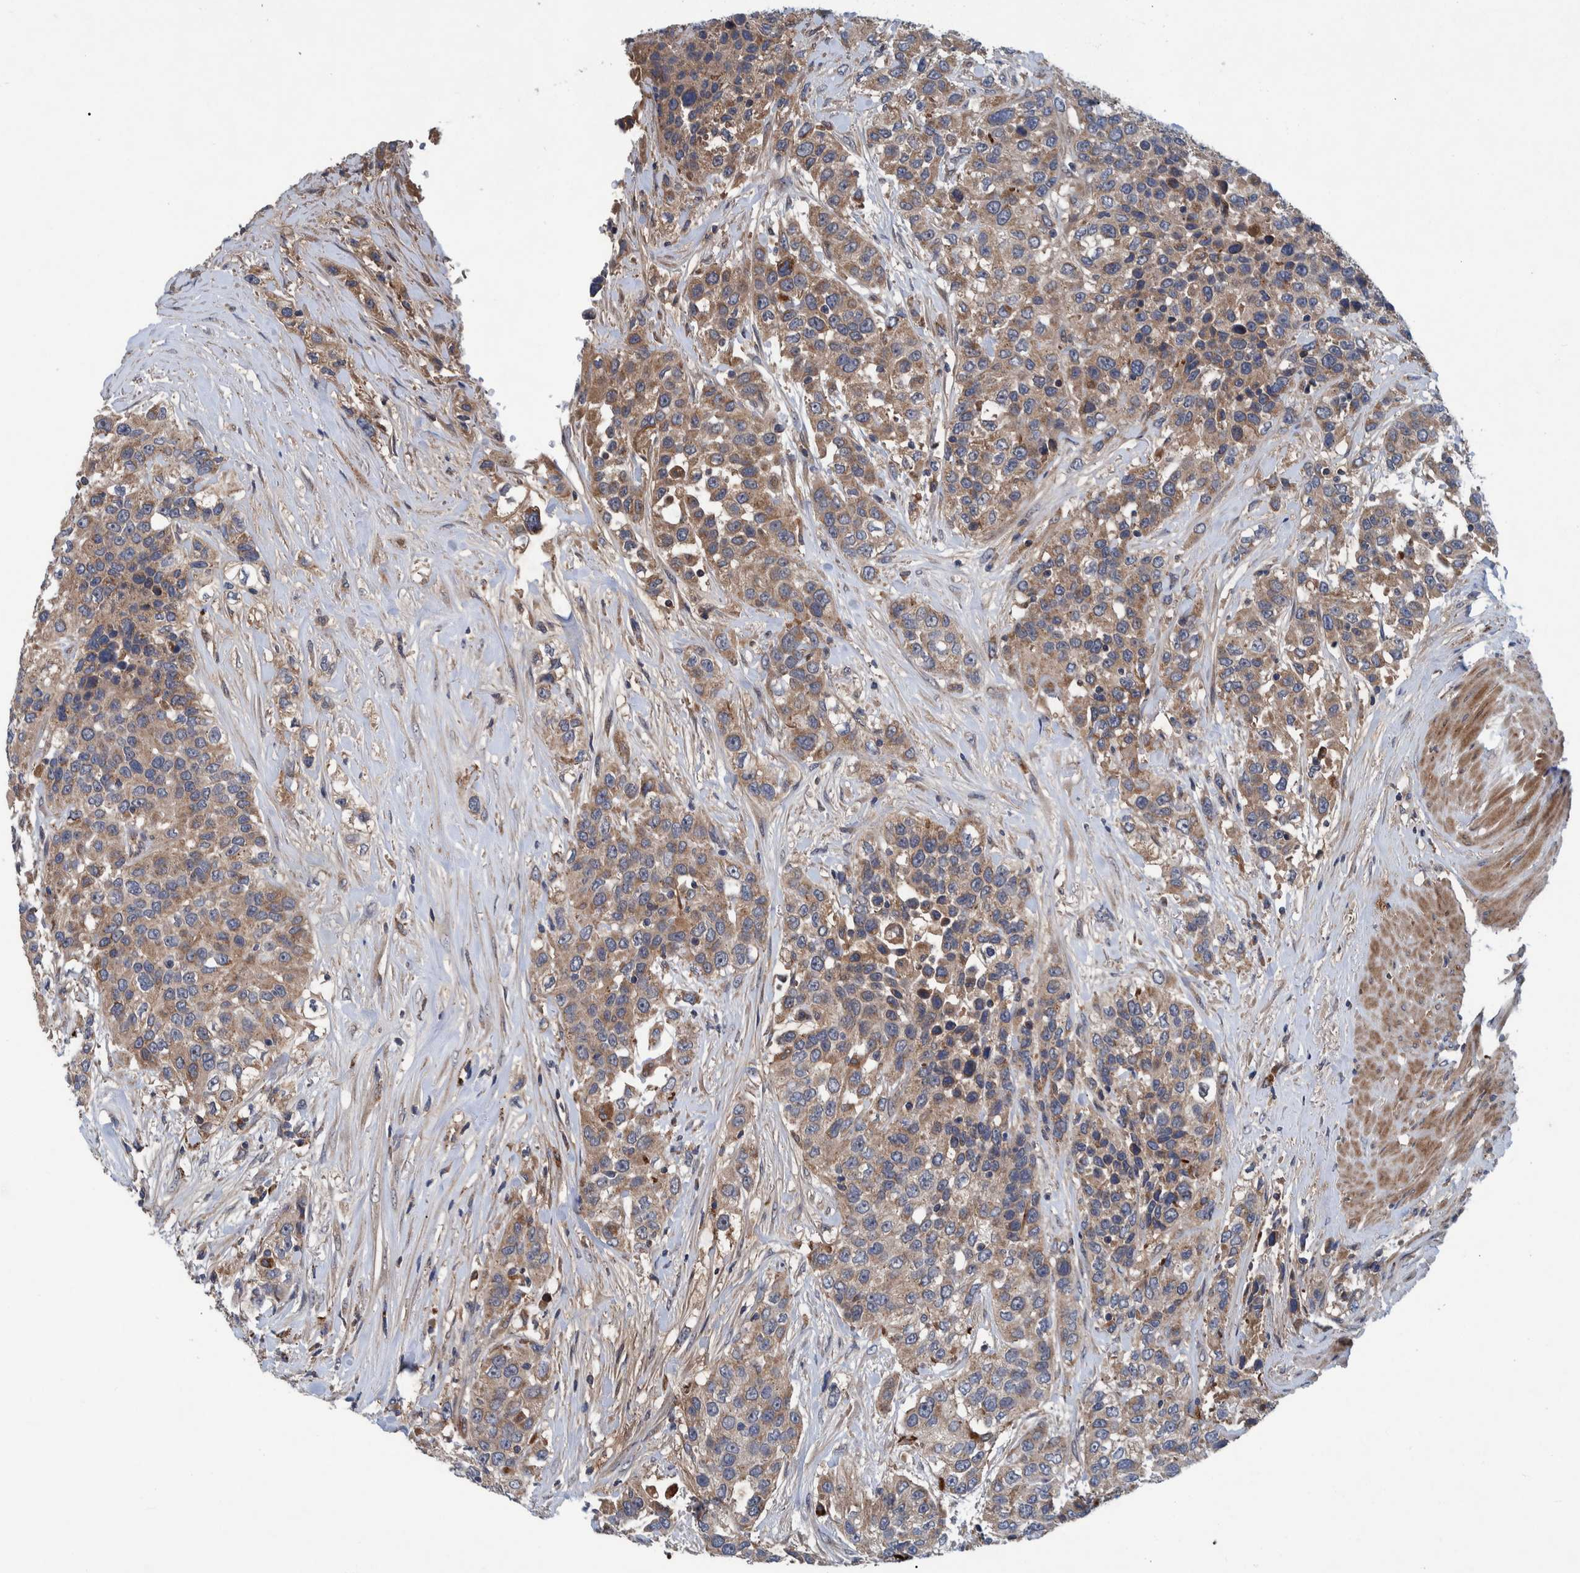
{"staining": {"intensity": "weak", "quantity": ">75%", "location": "cytoplasmic/membranous"}, "tissue": "urothelial cancer", "cell_type": "Tumor cells", "image_type": "cancer", "snomed": [{"axis": "morphology", "description": "Urothelial carcinoma, High grade"}, {"axis": "topography", "description": "Urinary bladder"}], "caption": "Immunohistochemistry (IHC) photomicrograph of urothelial cancer stained for a protein (brown), which demonstrates low levels of weak cytoplasmic/membranous positivity in approximately >75% of tumor cells.", "gene": "ITIH3", "patient": {"sex": "female", "age": 80}}